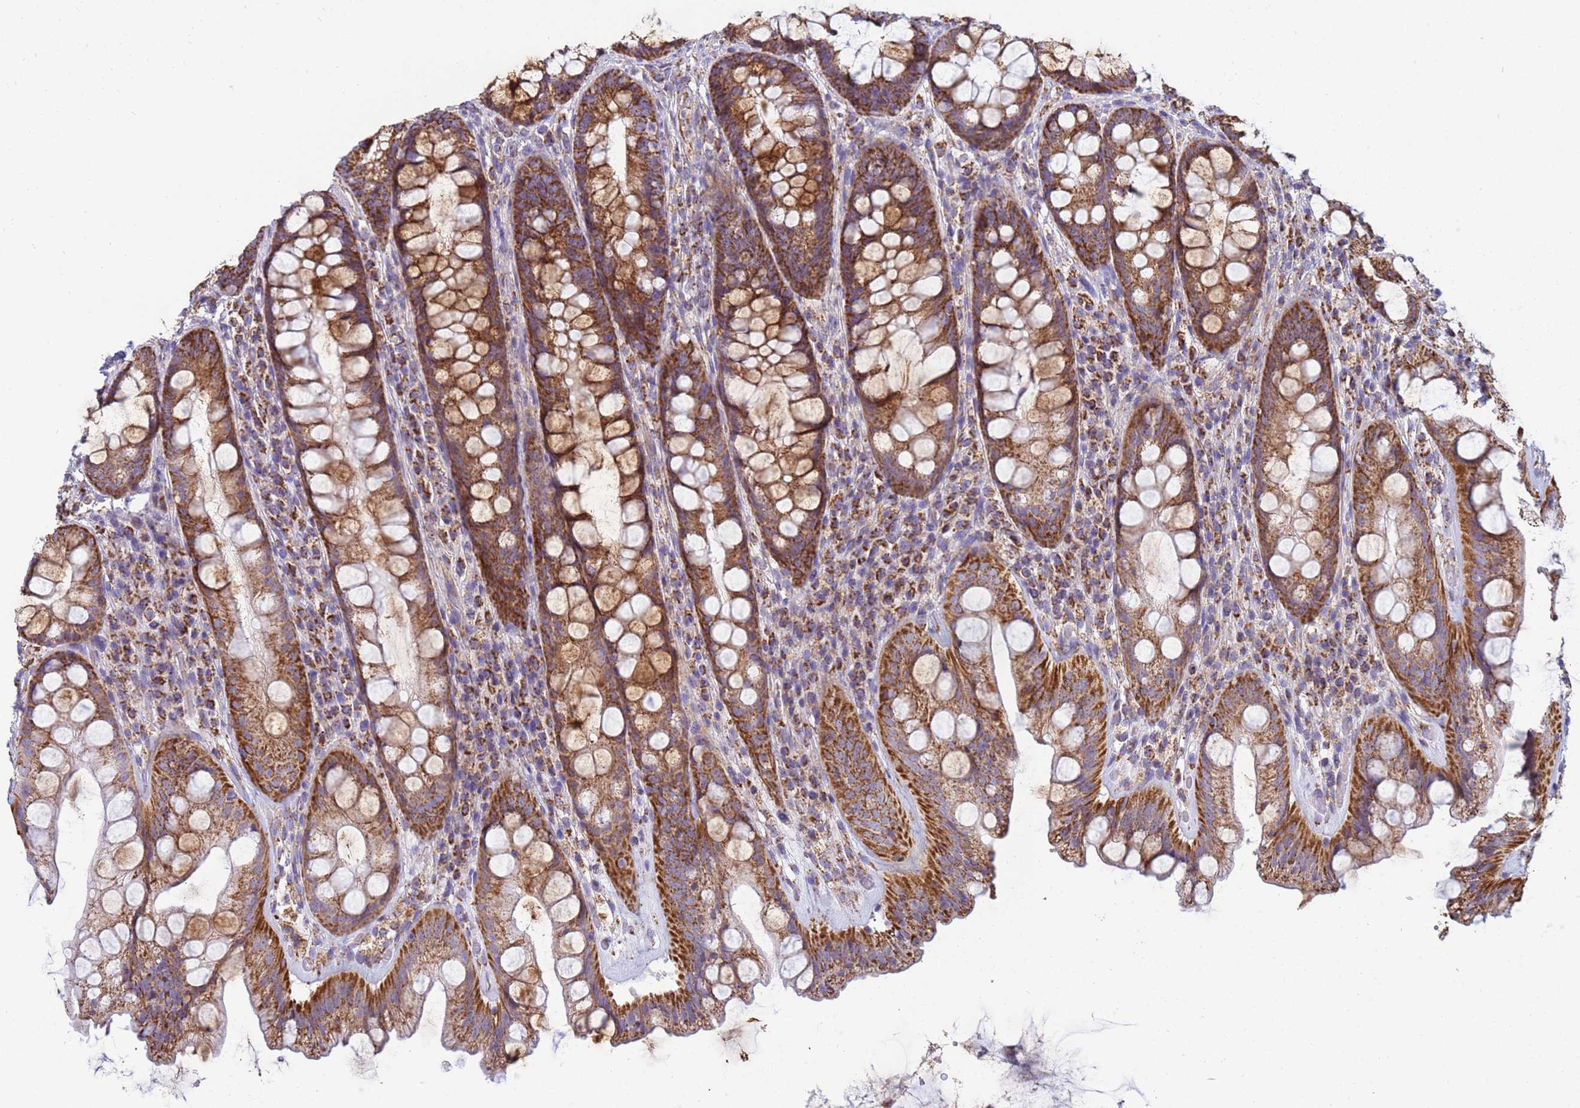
{"staining": {"intensity": "strong", "quantity": ">75%", "location": "cytoplasmic/membranous"}, "tissue": "rectum", "cell_type": "Glandular cells", "image_type": "normal", "snomed": [{"axis": "morphology", "description": "Normal tissue, NOS"}, {"axis": "topography", "description": "Rectum"}], "caption": "The histopathology image displays a brown stain indicating the presence of a protein in the cytoplasmic/membranous of glandular cells in rectum. (Stains: DAB (3,3'-diaminobenzidine) in brown, nuclei in blue, Microscopy: brightfield microscopy at high magnification).", "gene": "COQ4", "patient": {"sex": "male", "age": 74}}